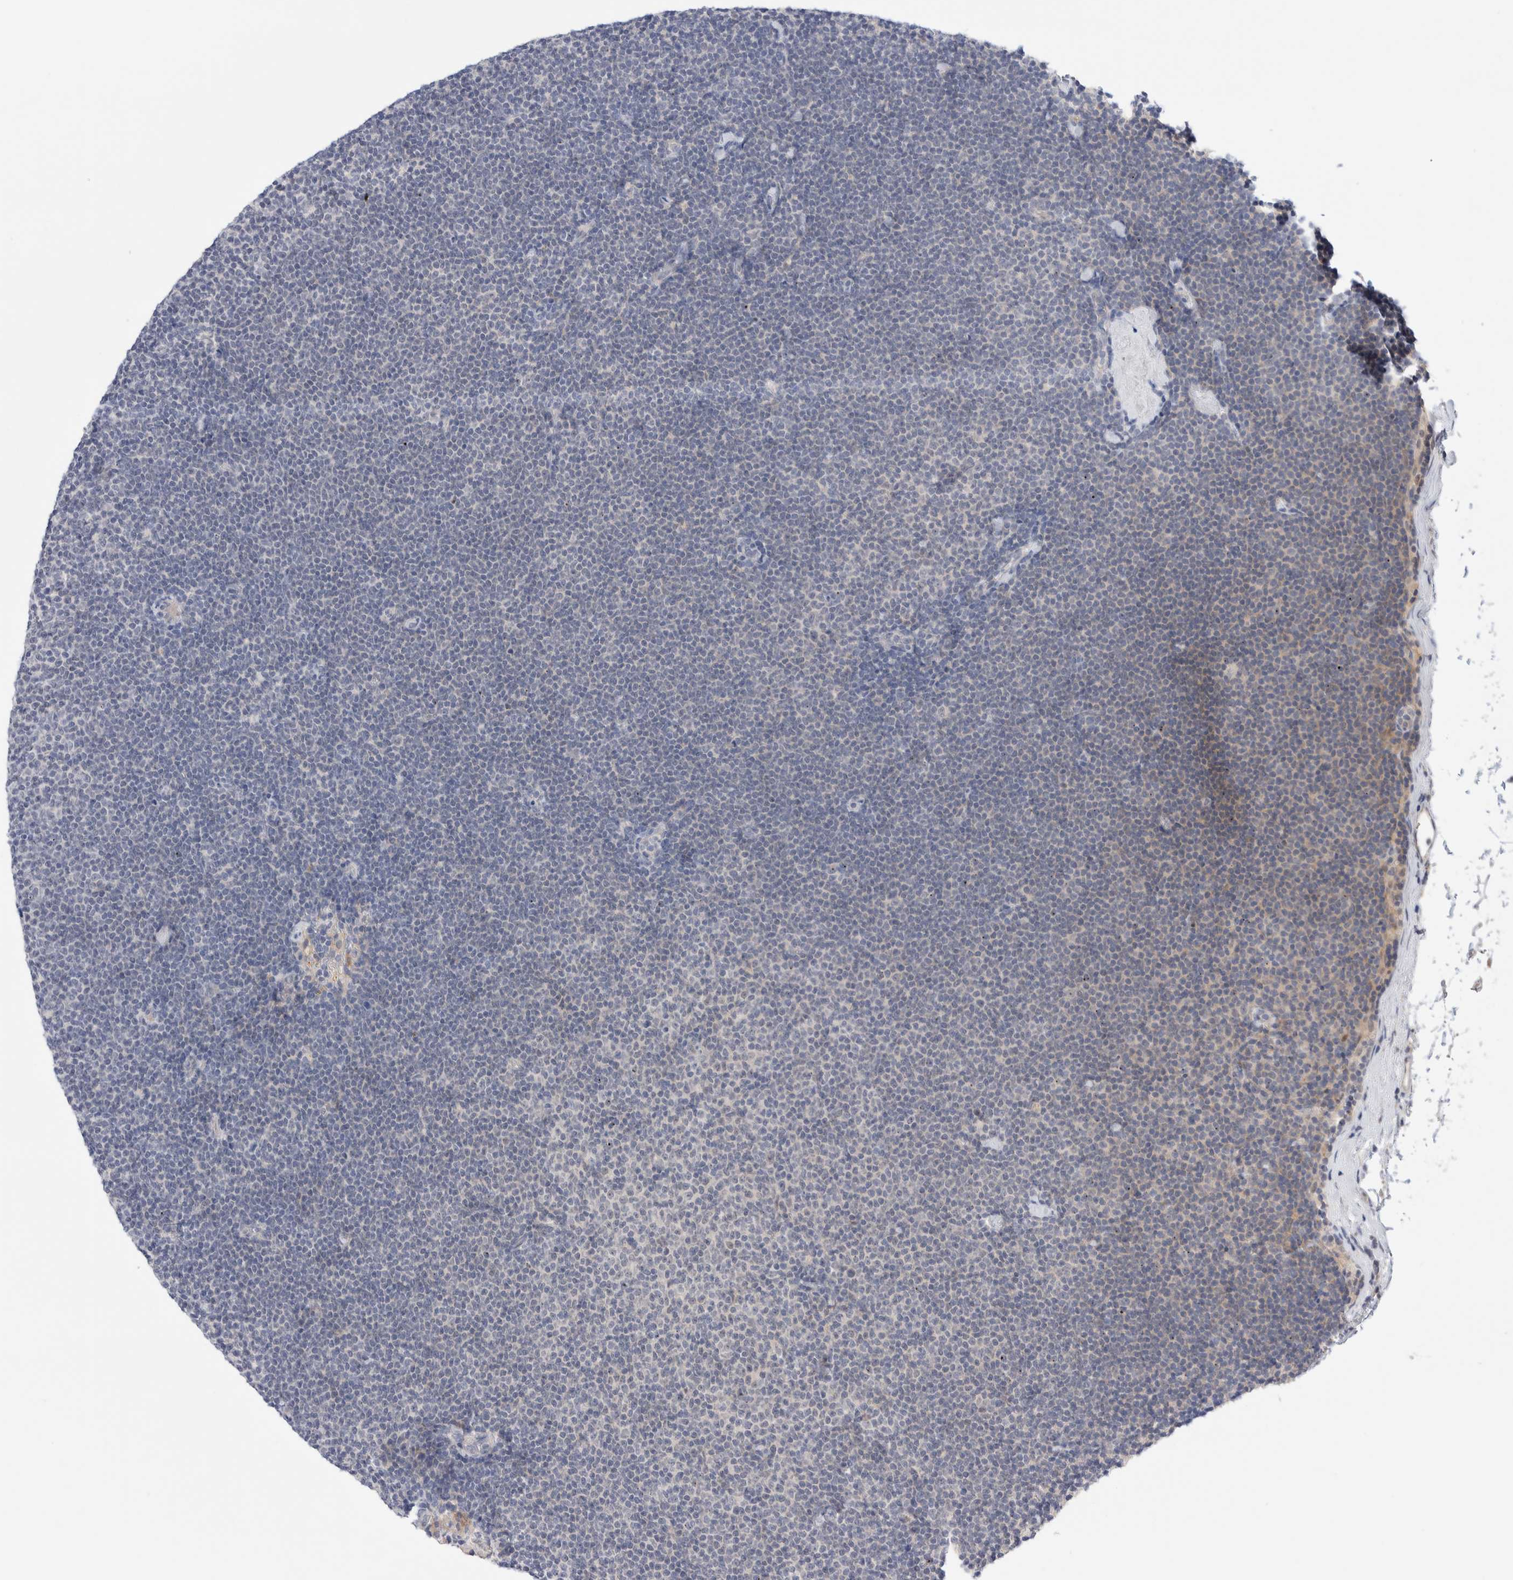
{"staining": {"intensity": "negative", "quantity": "none", "location": "none"}, "tissue": "lymphoma", "cell_type": "Tumor cells", "image_type": "cancer", "snomed": [{"axis": "morphology", "description": "Malignant lymphoma, non-Hodgkin's type, Low grade"}, {"axis": "topography", "description": "Lymph node"}], "caption": "Immunohistochemistry image of neoplastic tissue: human lymphoma stained with DAB displays no significant protein expression in tumor cells. Brightfield microscopy of immunohistochemistry (IHC) stained with DAB (brown) and hematoxylin (blue), captured at high magnification.", "gene": "DNAJB6", "patient": {"sex": "female", "age": 53}}